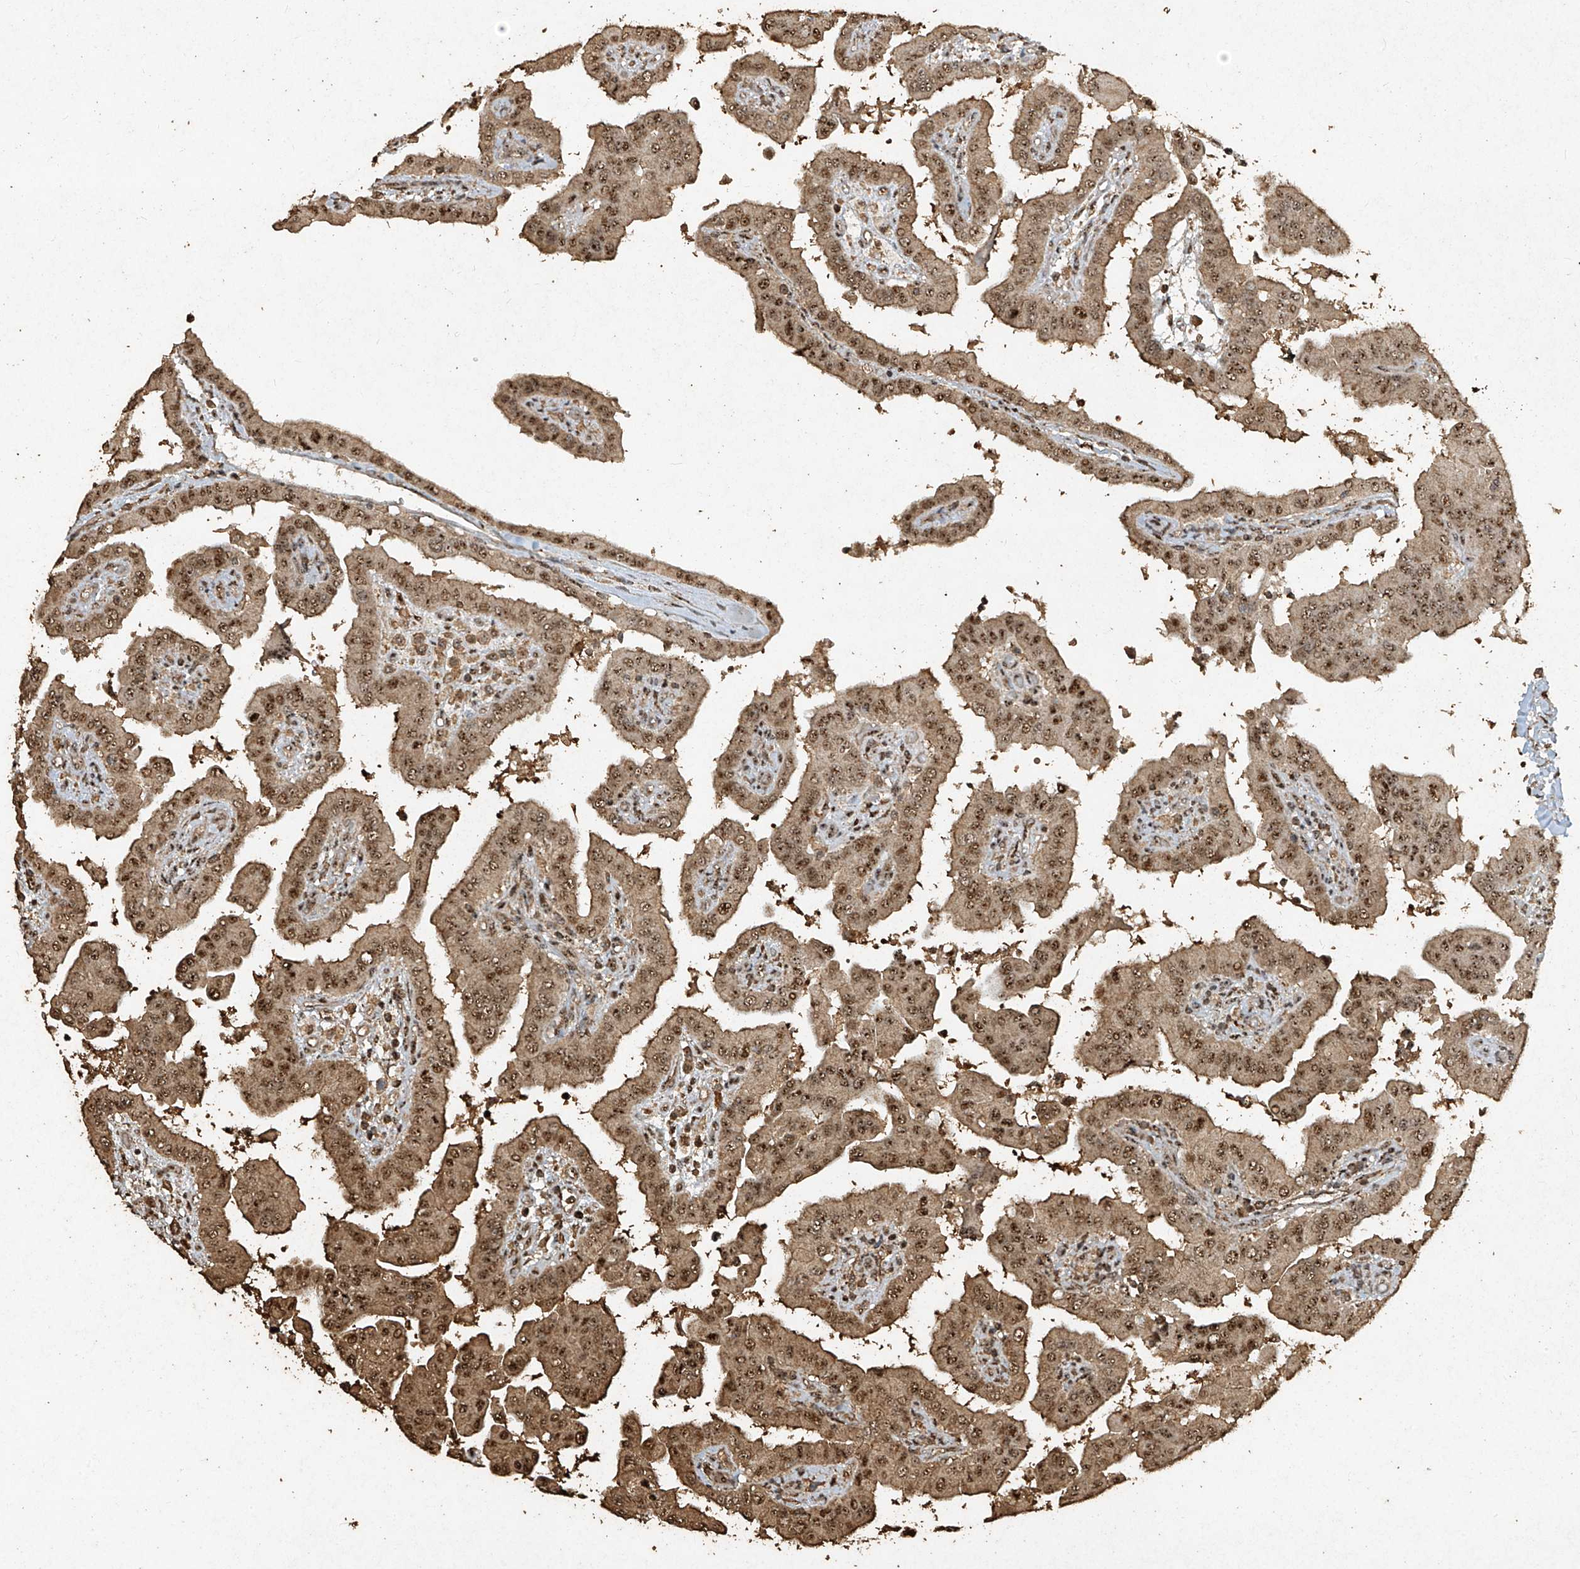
{"staining": {"intensity": "moderate", "quantity": ">75%", "location": "nuclear"}, "tissue": "thyroid cancer", "cell_type": "Tumor cells", "image_type": "cancer", "snomed": [{"axis": "morphology", "description": "Papillary adenocarcinoma, NOS"}, {"axis": "topography", "description": "Thyroid gland"}], "caption": "Moderate nuclear protein expression is identified in approximately >75% of tumor cells in thyroid papillary adenocarcinoma. Using DAB (3,3'-diaminobenzidine) (brown) and hematoxylin (blue) stains, captured at high magnification using brightfield microscopy.", "gene": "ERBB3", "patient": {"sex": "male", "age": 33}}